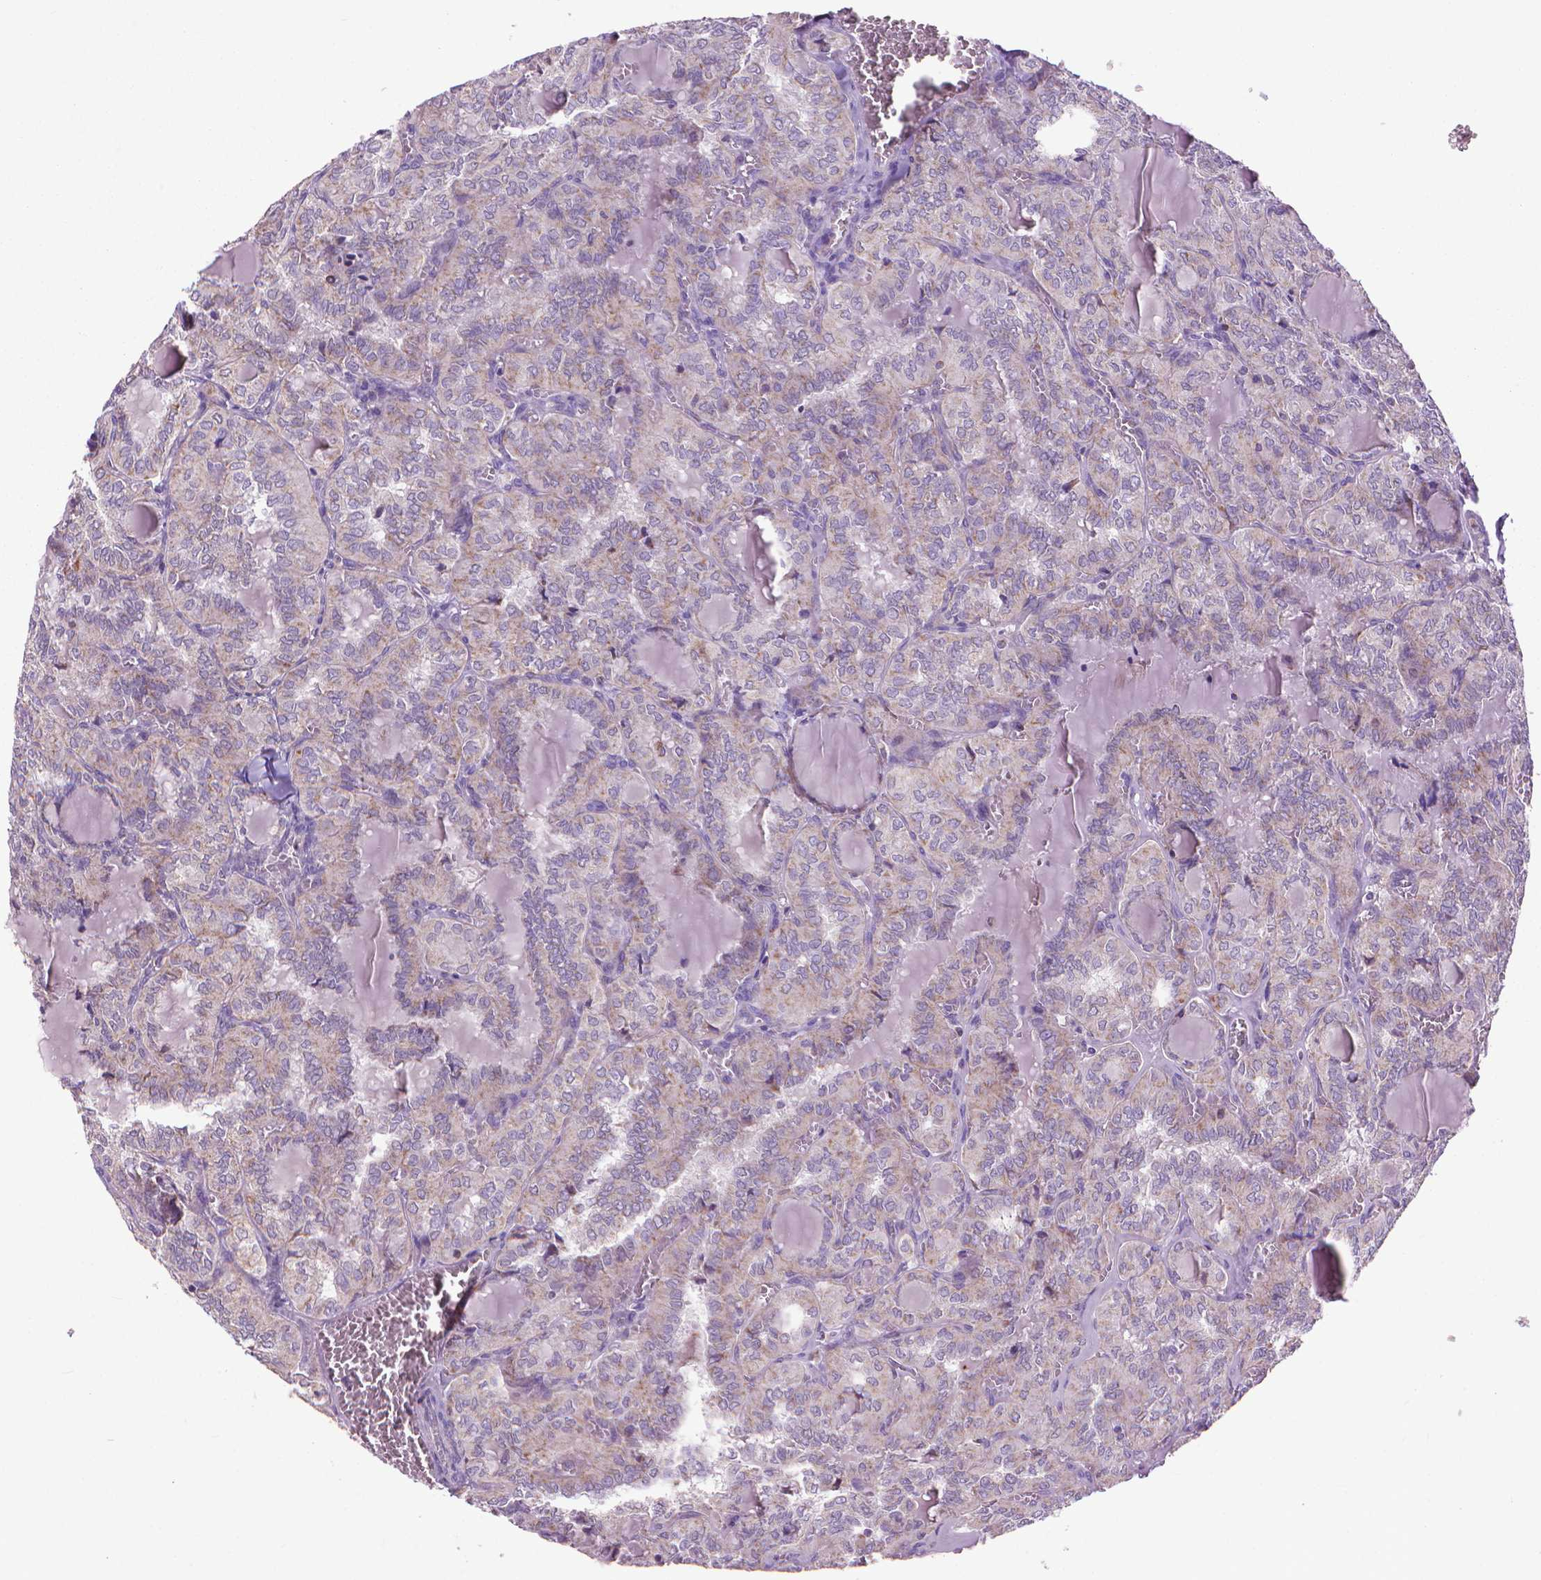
{"staining": {"intensity": "weak", "quantity": "<25%", "location": "cytoplasmic/membranous"}, "tissue": "thyroid cancer", "cell_type": "Tumor cells", "image_type": "cancer", "snomed": [{"axis": "morphology", "description": "Papillary adenocarcinoma, NOS"}, {"axis": "topography", "description": "Thyroid gland"}], "caption": "The IHC histopathology image has no significant expression in tumor cells of thyroid cancer tissue.", "gene": "VDAC1", "patient": {"sex": "female", "age": 41}}